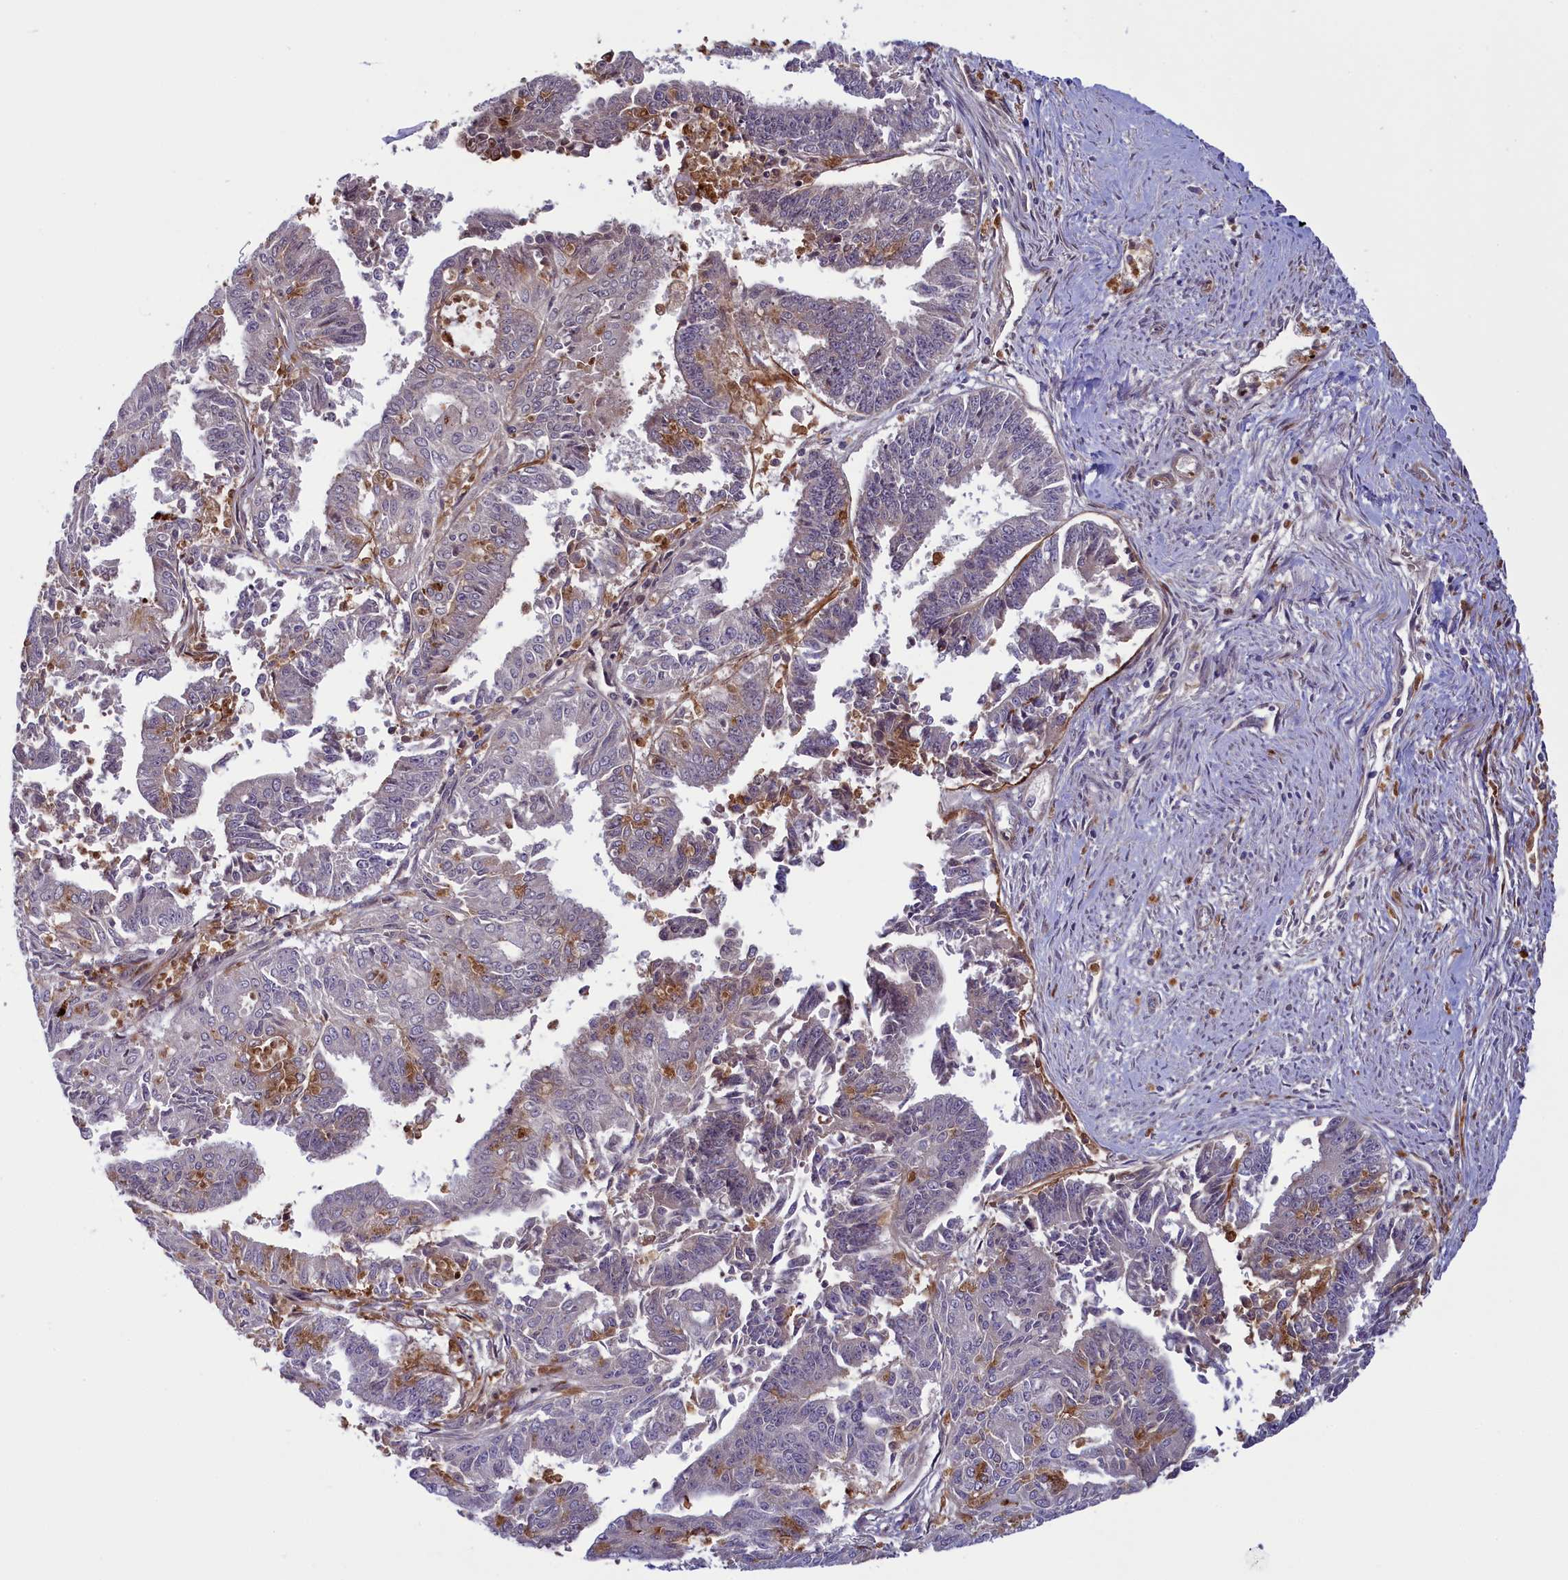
{"staining": {"intensity": "moderate", "quantity": "<25%", "location": "cytoplasmic/membranous"}, "tissue": "endometrial cancer", "cell_type": "Tumor cells", "image_type": "cancer", "snomed": [{"axis": "morphology", "description": "Adenocarcinoma, NOS"}, {"axis": "topography", "description": "Endometrium"}], "caption": "An IHC photomicrograph of neoplastic tissue is shown. Protein staining in brown highlights moderate cytoplasmic/membranous positivity in adenocarcinoma (endometrial) within tumor cells. The protein is shown in brown color, while the nuclei are stained blue.", "gene": "LOXL1", "patient": {"sex": "female", "age": 73}}